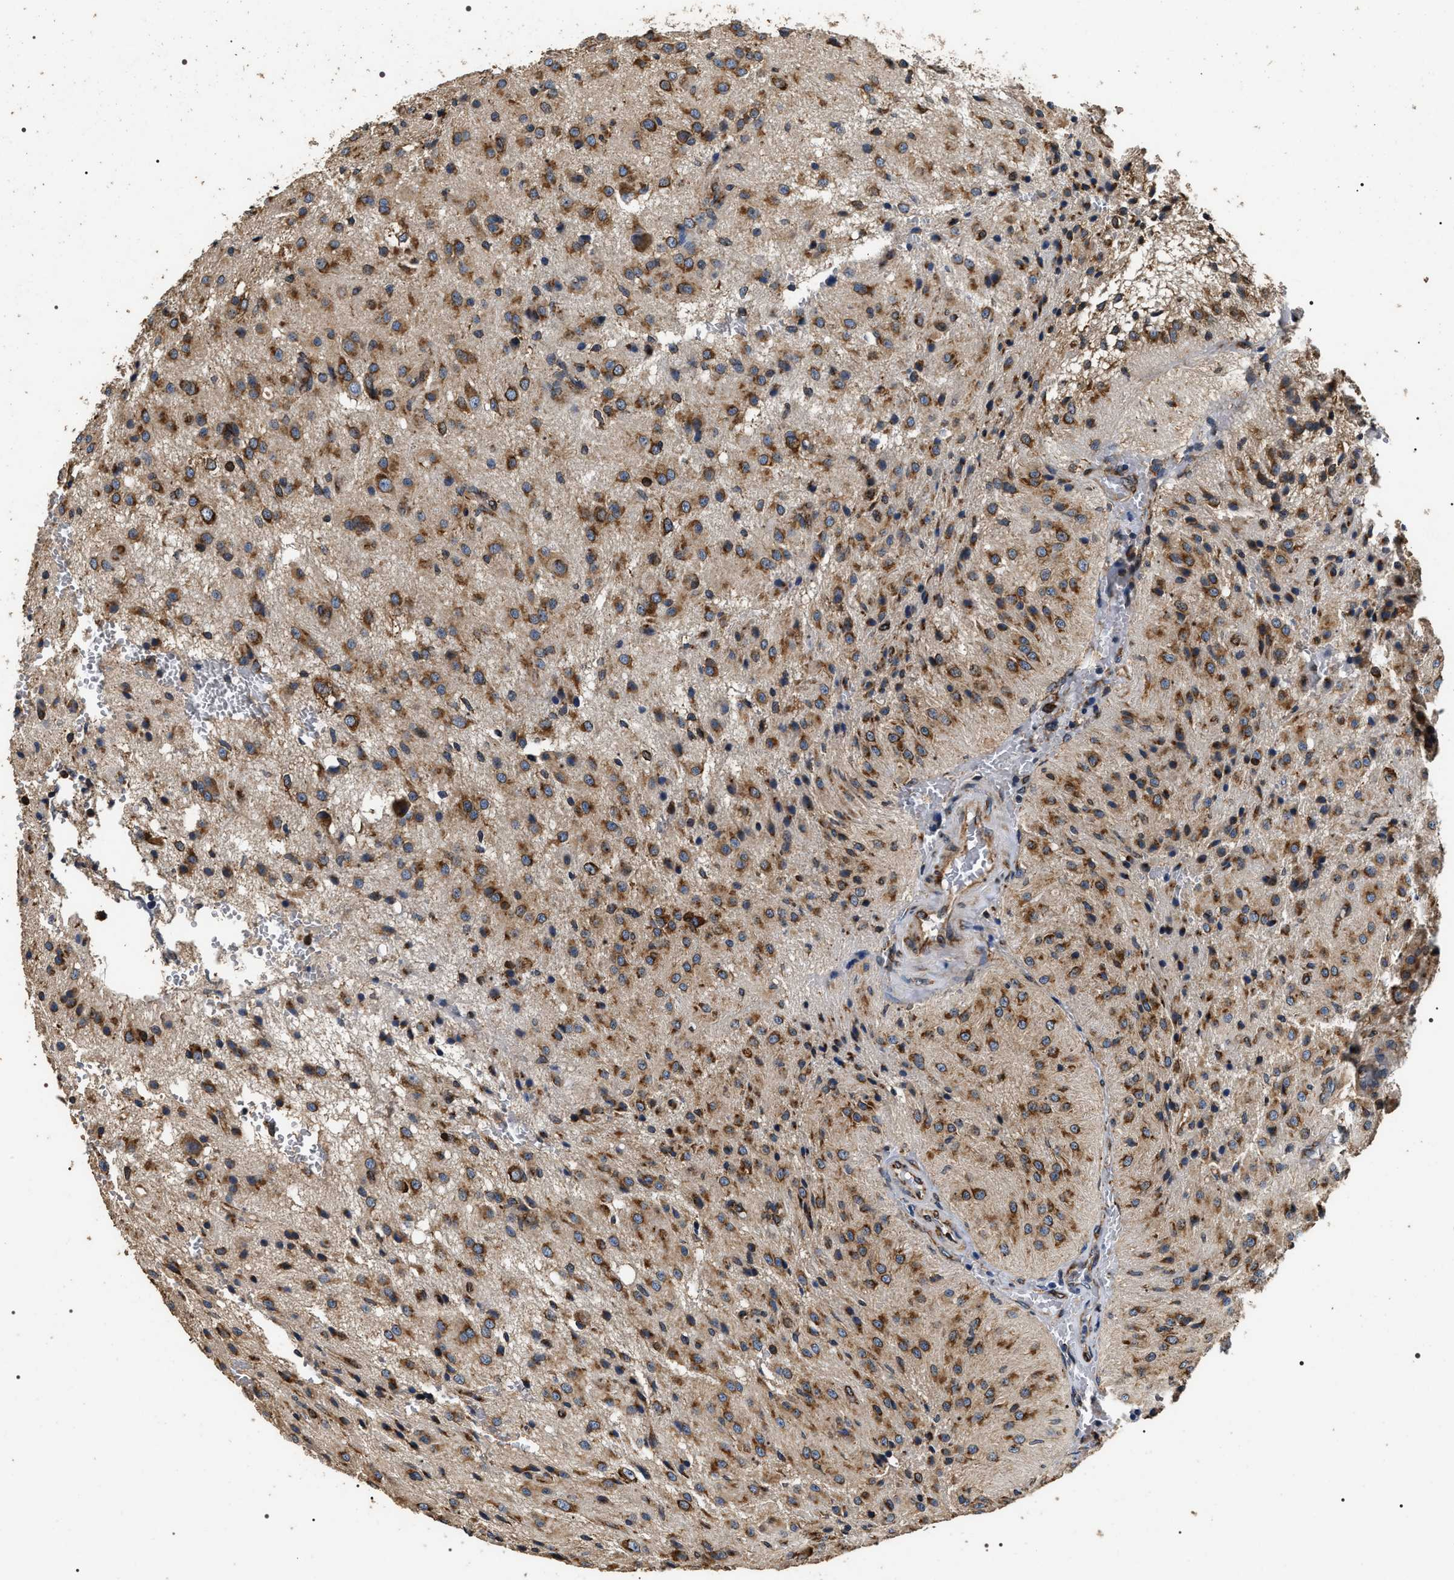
{"staining": {"intensity": "strong", "quantity": ">75%", "location": "cytoplasmic/membranous"}, "tissue": "glioma", "cell_type": "Tumor cells", "image_type": "cancer", "snomed": [{"axis": "morphology", "description": "Glioma, malignant, High grade"}, {"axis": "topography", "description": "Brain"}], "caption": "IHC photomicrograph of neoplastic tissue: malignant glioma (high-grade) stained using immunohistochemistry displays high levels of strong protein expression localized specifically in the cytoplasmic/membranous of tumor cells, appearing as a cytoplasmic/membranous brown color.", "gene": "KTN1", "patient": {"sex": "female", "age": 59}}